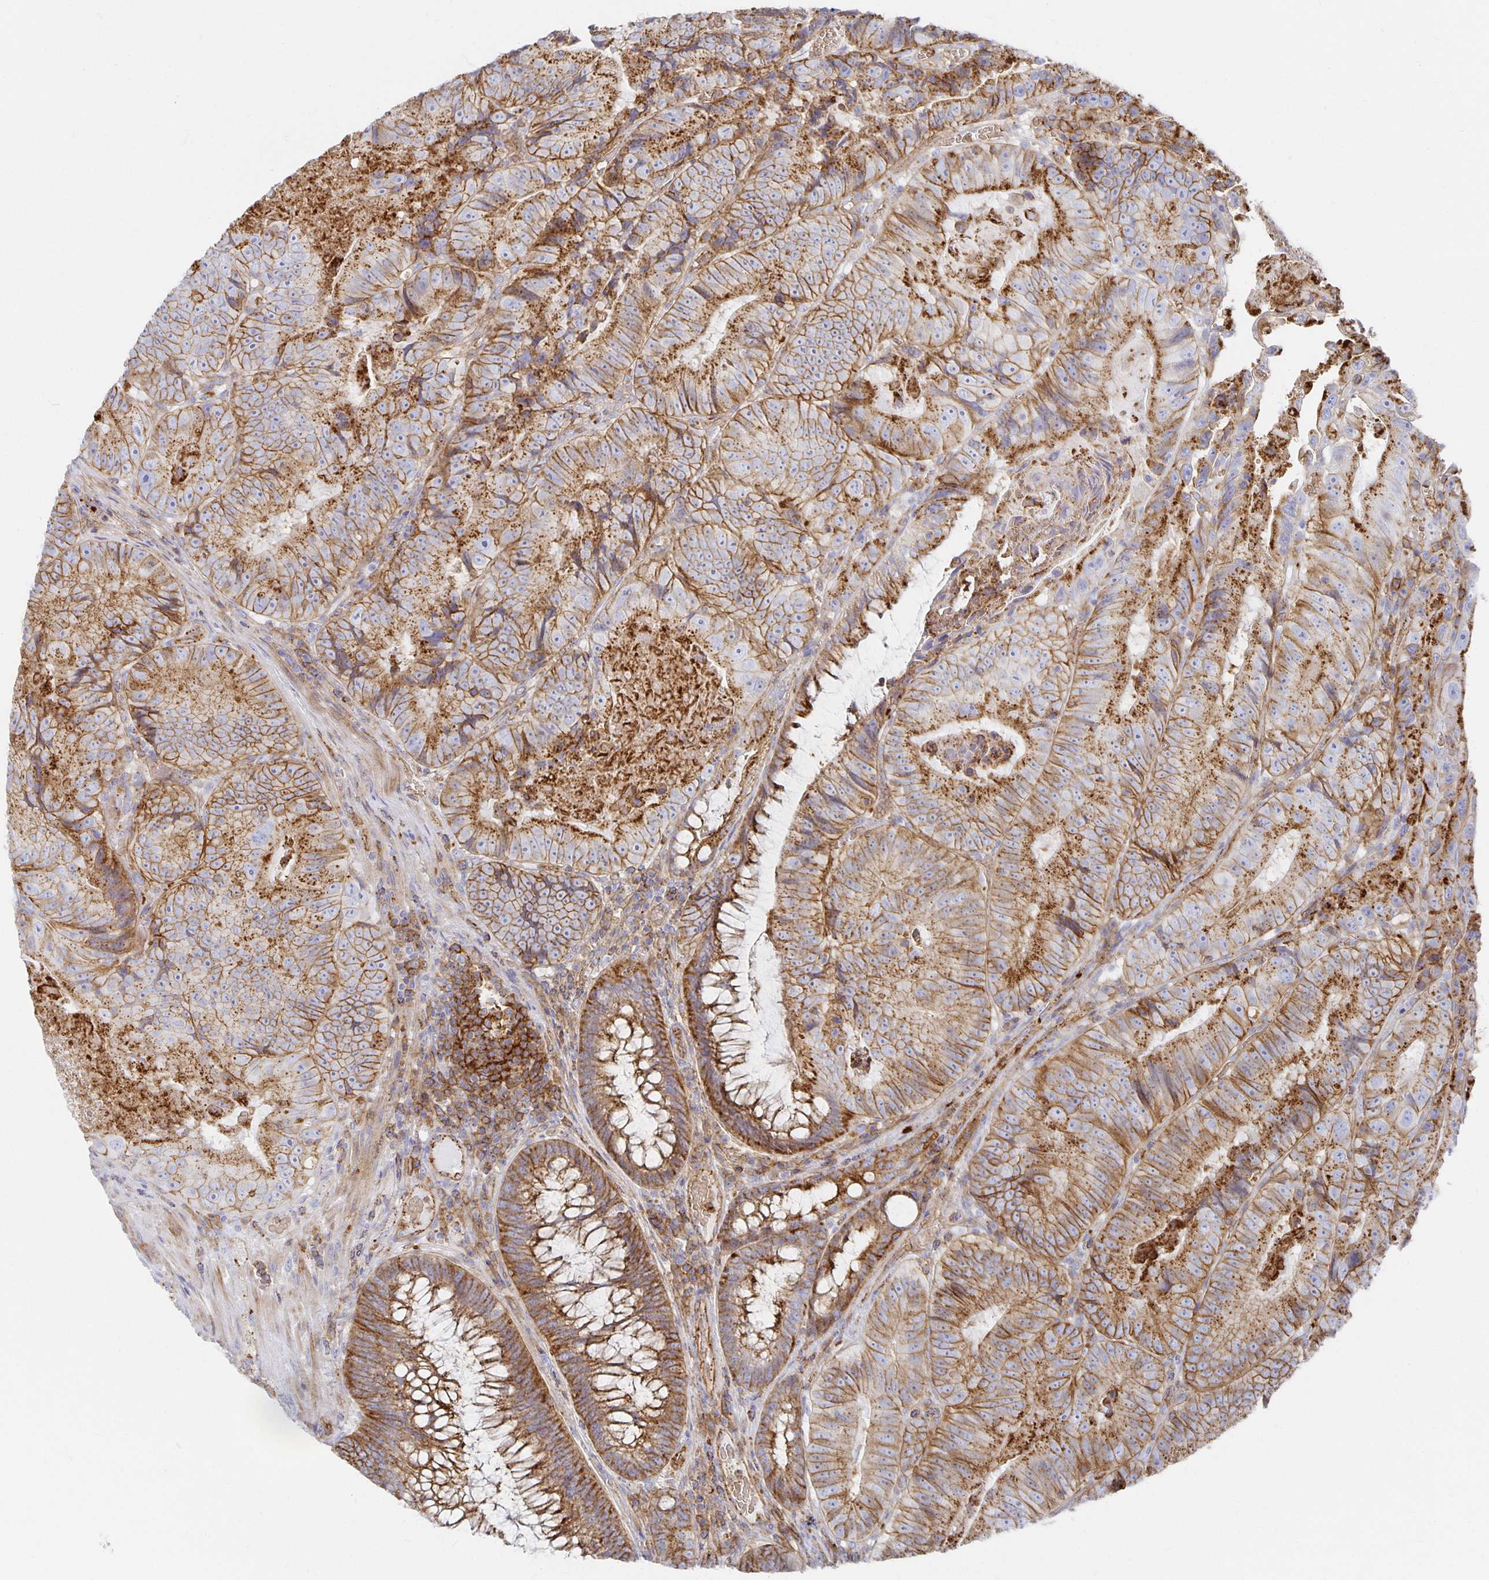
{"staining": {"intensity": "strong", "quantity": ">75%", "location": "cytoplasmic/membranous"}, "tissue": "colorectal cancer", "cell_type": "Tumor cells", "image_type": "cancer", "snomed": [{"axis": "morphology", "description": "Adenocarcinoma, NOS"}, {"axis": "topography", "description": "Colon"}], "caption": "Brown immunohistochemical staining in human colorectal cancer exhibits strong cytoplasmic/membranous positivity in about >75% of tumor cells.", "gene": "TAAR1", "patient": {"sex": "female", "age": 86}}